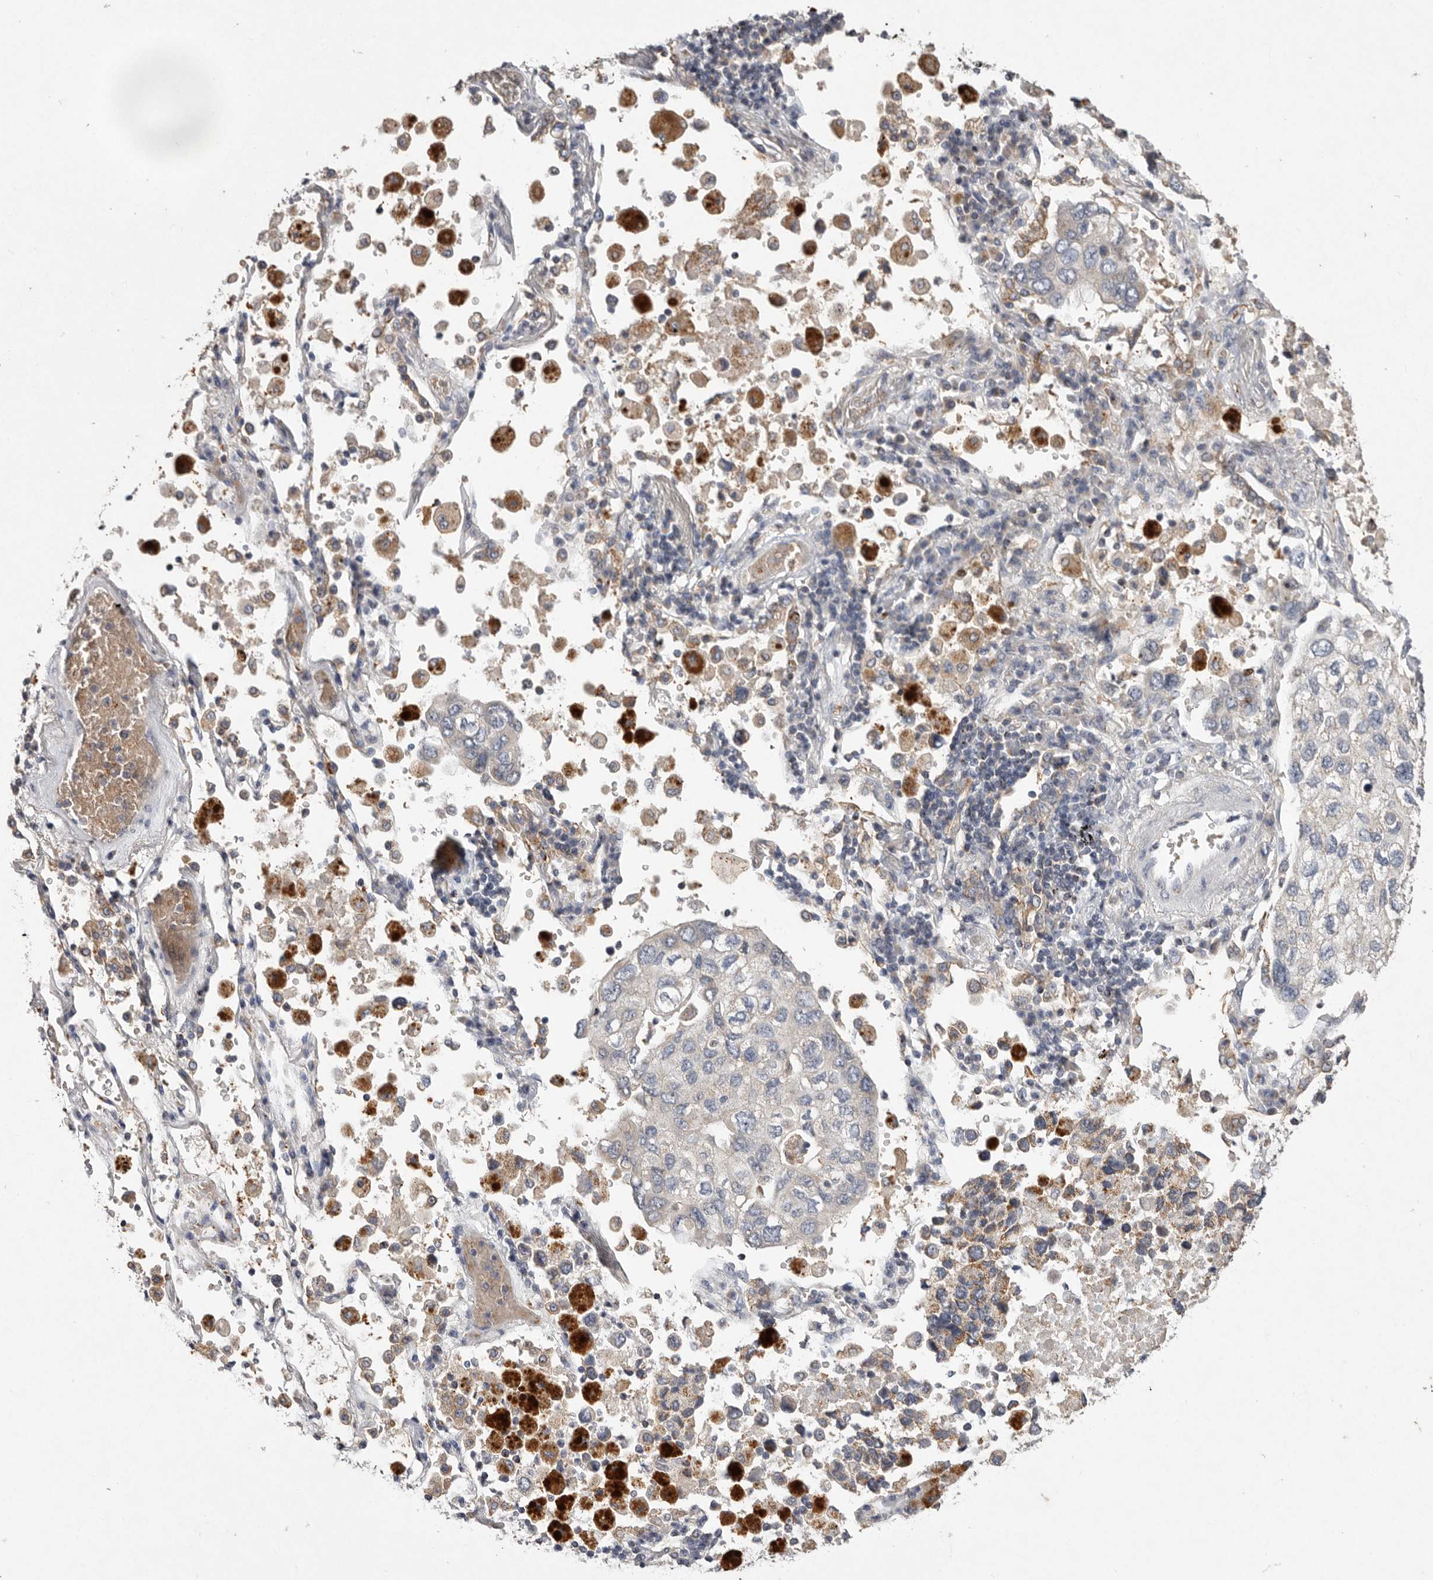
{"staining": {"intensity": "negative", "quantity": "none", "location": "none"}, "tissue": "lung cancer", "cell_type": "Tumor cells", "image_type": "cancer", "snomed": [{"axis": "morphology", "description": "Adenocarcinoma, NOS"}, {"axis": "topography", "description": "Lung"}], "caption": "Immunohistochemistry of human adenocarcinoma (lung) shows no positivity in tumor cells. The staining was performed using DAB to visualize the protein expression in brown, while the nuclei were stained in blue with hematoxylin (Magnification: 20x).", "gene": "TNFSF14", "patient": {"sex": "male", "age": 63}}